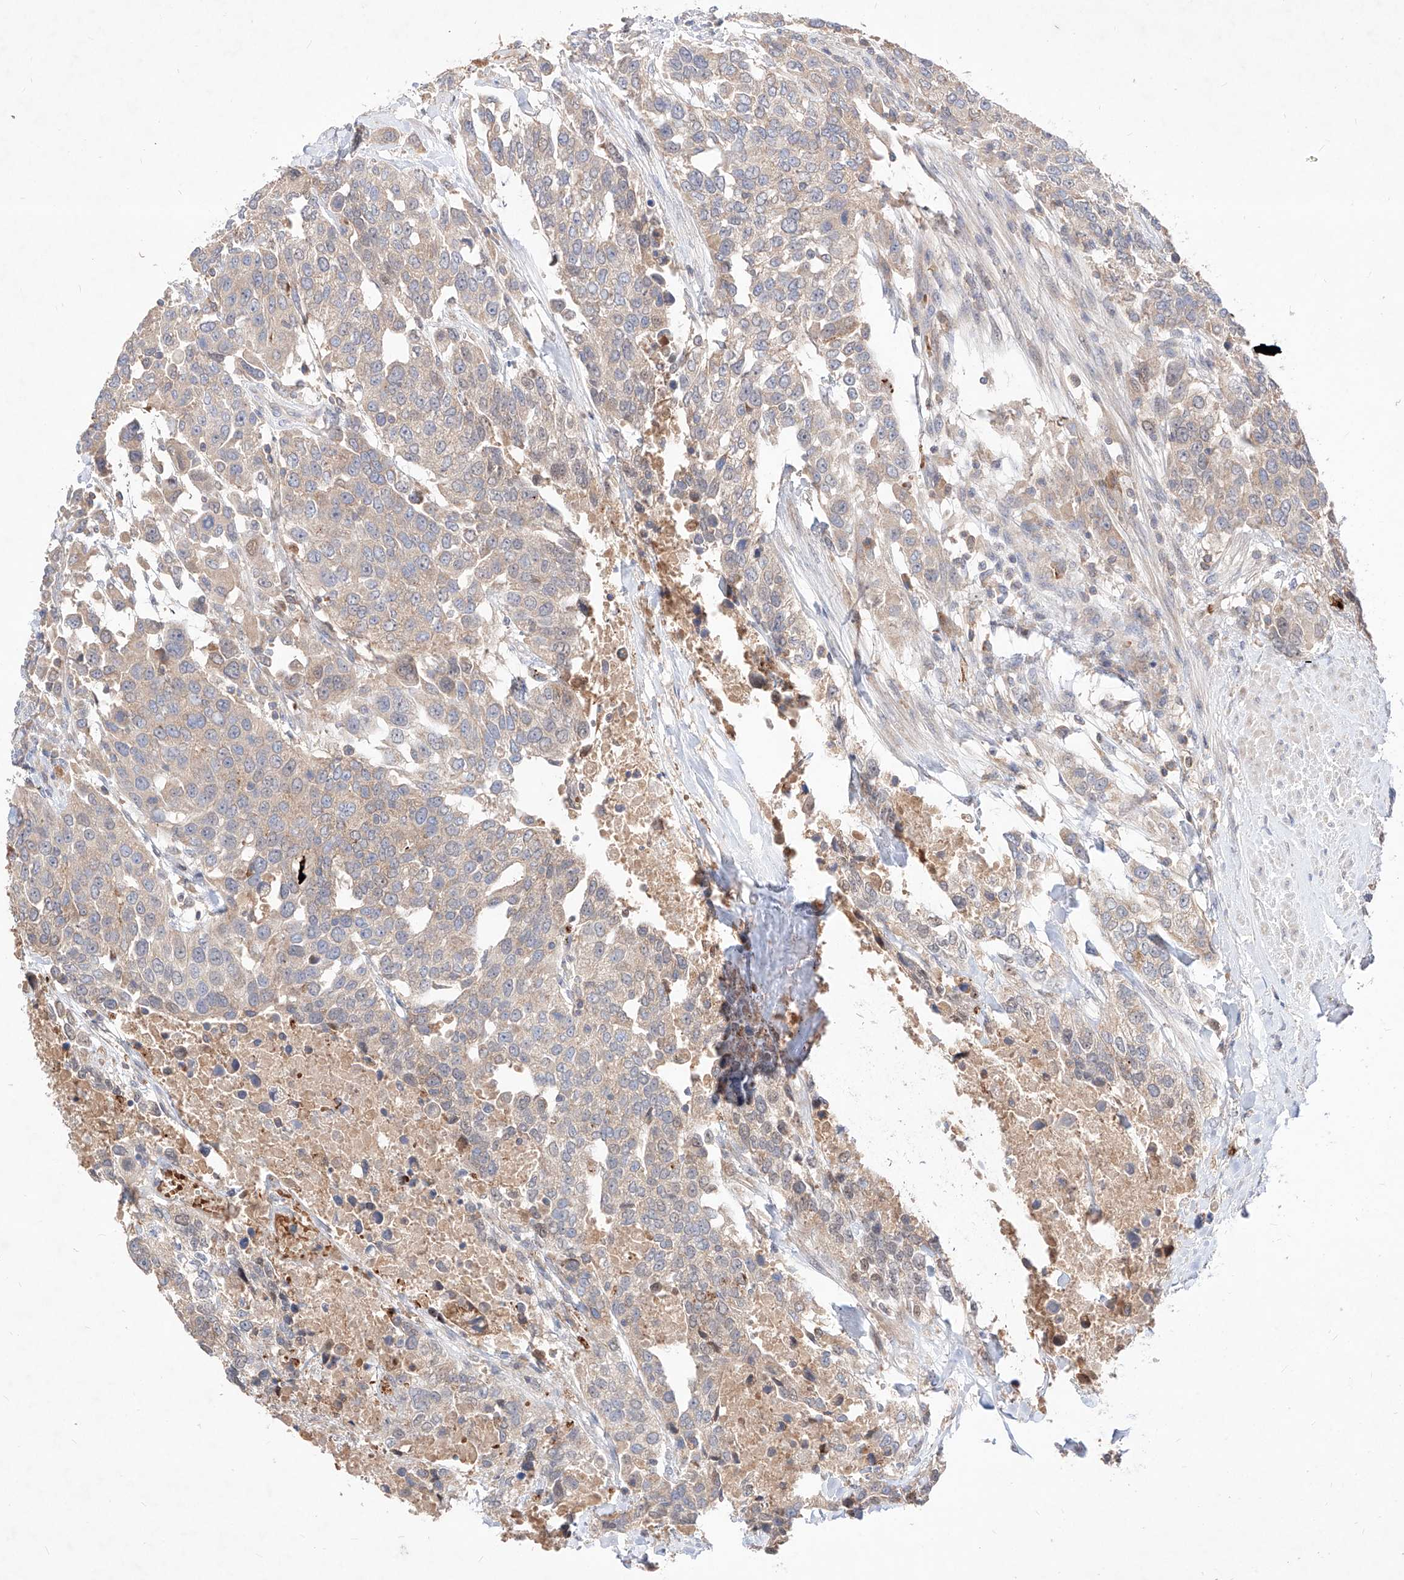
{"staining": {"intensity": "weak", "quantity": "<25%", "location": "cytoplasmic/membranous"}, "tissue": "urothelial cancer", "cell_type": "Tumor cells", "image_type": "cancer", "snomed": [{"axis": "morphology", "description": "Urothelial carcinoma, High grade"}, {"axis": "topography", "description": "Urinary bladder"}], "caption": "IHC micrograph of urothelial cancer stained for a protein (brown), which reveals no expression in tumor cells.", "gene": "TSNAX", "patient": {"sex": "female", "age": 80}}